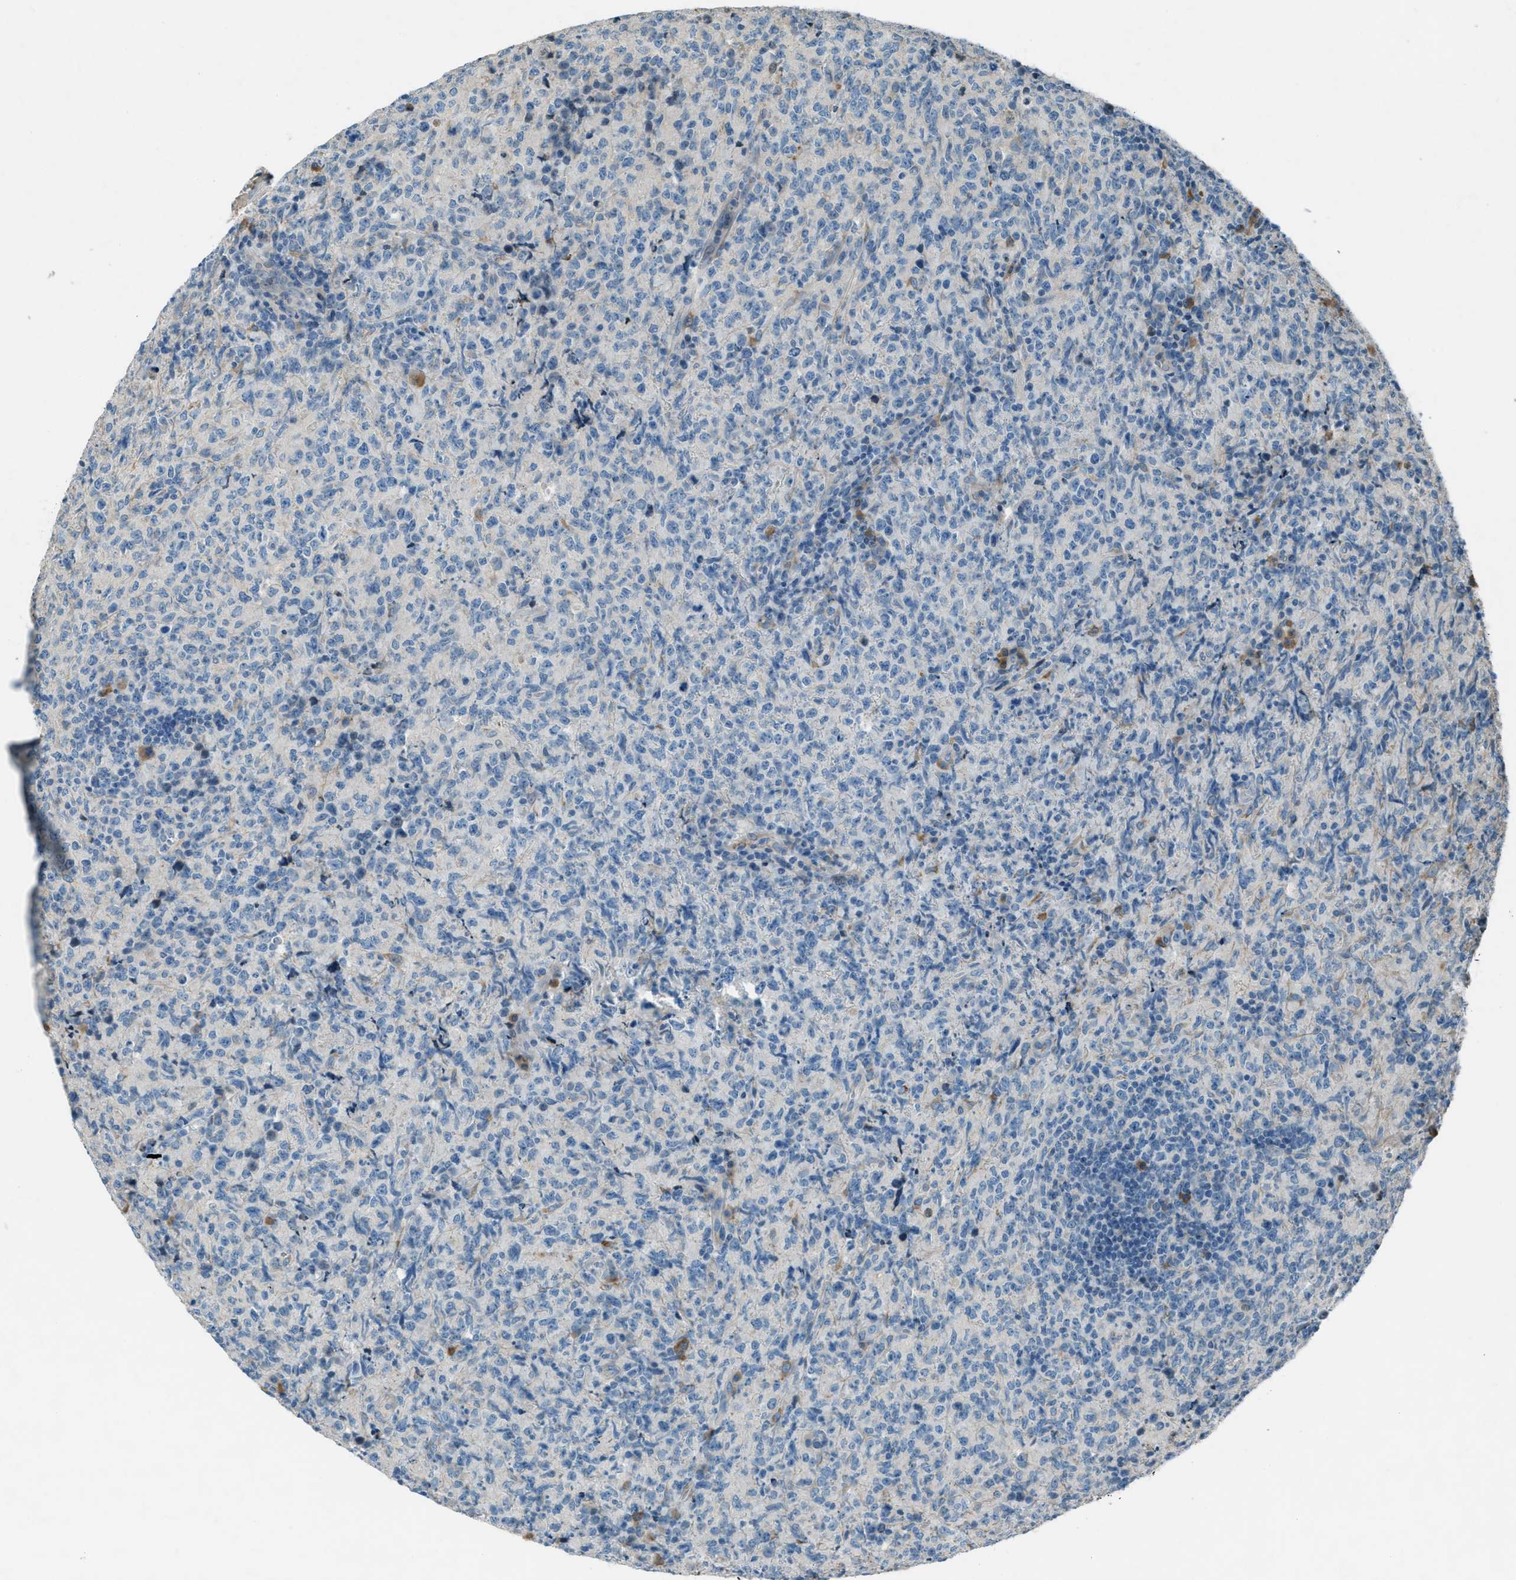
{"staining": {"intensity": "negative", "quantity": "none", "location": "none"}, "tissue": "lymphoma", "cell_type": "Tumor cells", "image_type": "cancer", "snomed": [{"axis": "morphology", "description": "Malignant lymphoma, non-Hodgkin's type, High grade"}, {"axis": "topography", "description": "Tonsil"}], "caption": "This is an immunohistochemistry photomicrograph of high-grade malignant lymphoma, non-Hodgkin's type. There is no staining in tumor cells.", "gene": "FBLN2", "patient": {"sex": "female", "age": 36}}